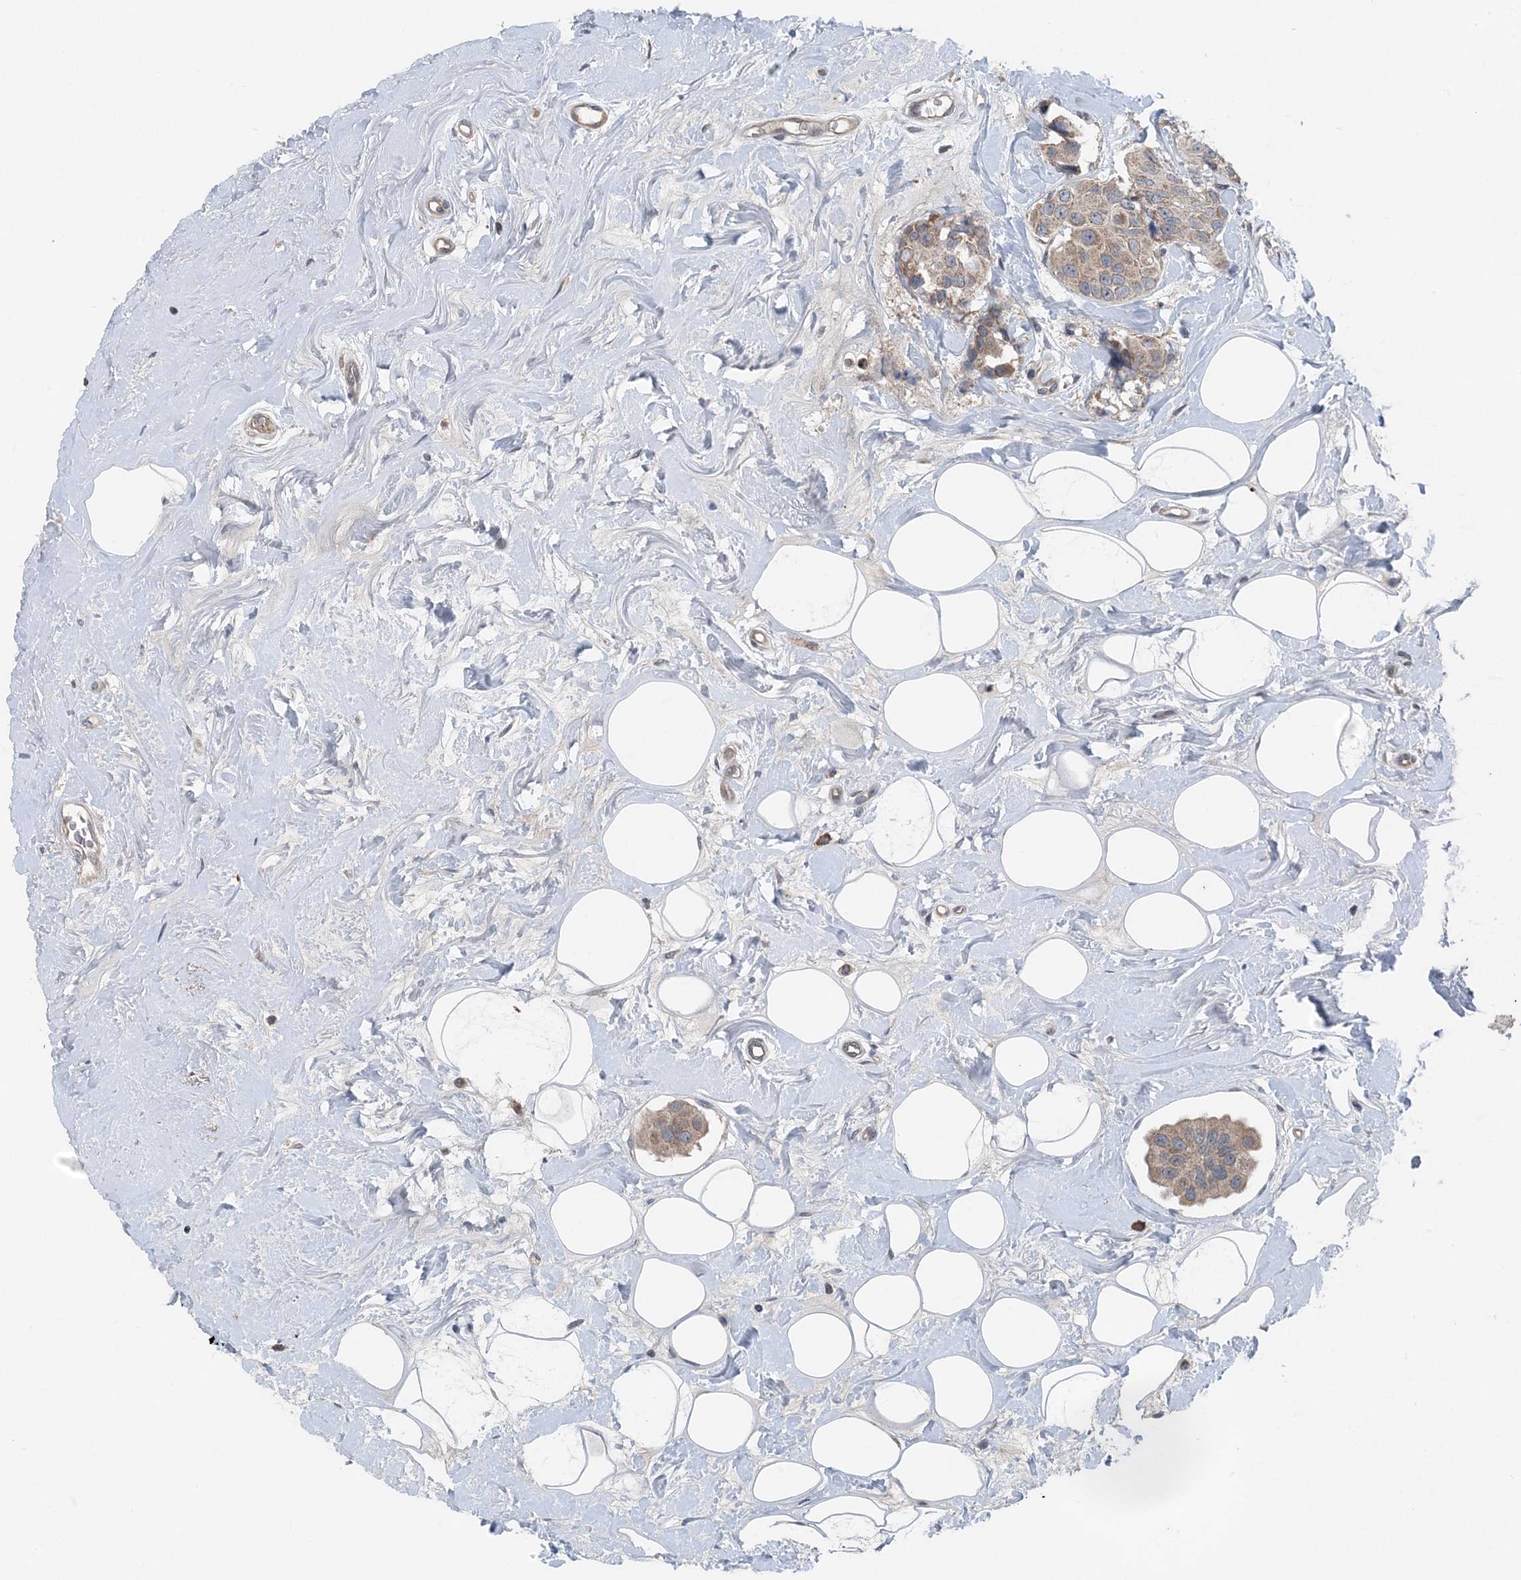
{"staining": {"intensity": "weak", "quantity": ">75%", "location": "cytoplasmic/membranous"}, "tissue": "breast cancer", "cell_type": "Tumor cells", "image_type": "cancer", "snomed": [{"axis": "morphology", "description": "Normal tissue, NOS"}, {"axis": "morphology", "description": "Duct carcinoma"}, {"axis": "topography", "description": "Breast"}], "caption": "Protein expression by immunohistochemistry demonstrates weak cytoplasmic/membranous expression in about >75% of tumor cells in breast cancer (intraductal carcinoma).", "gene": "MYO9B", "patient": {"sex": "female", "age": 39}}